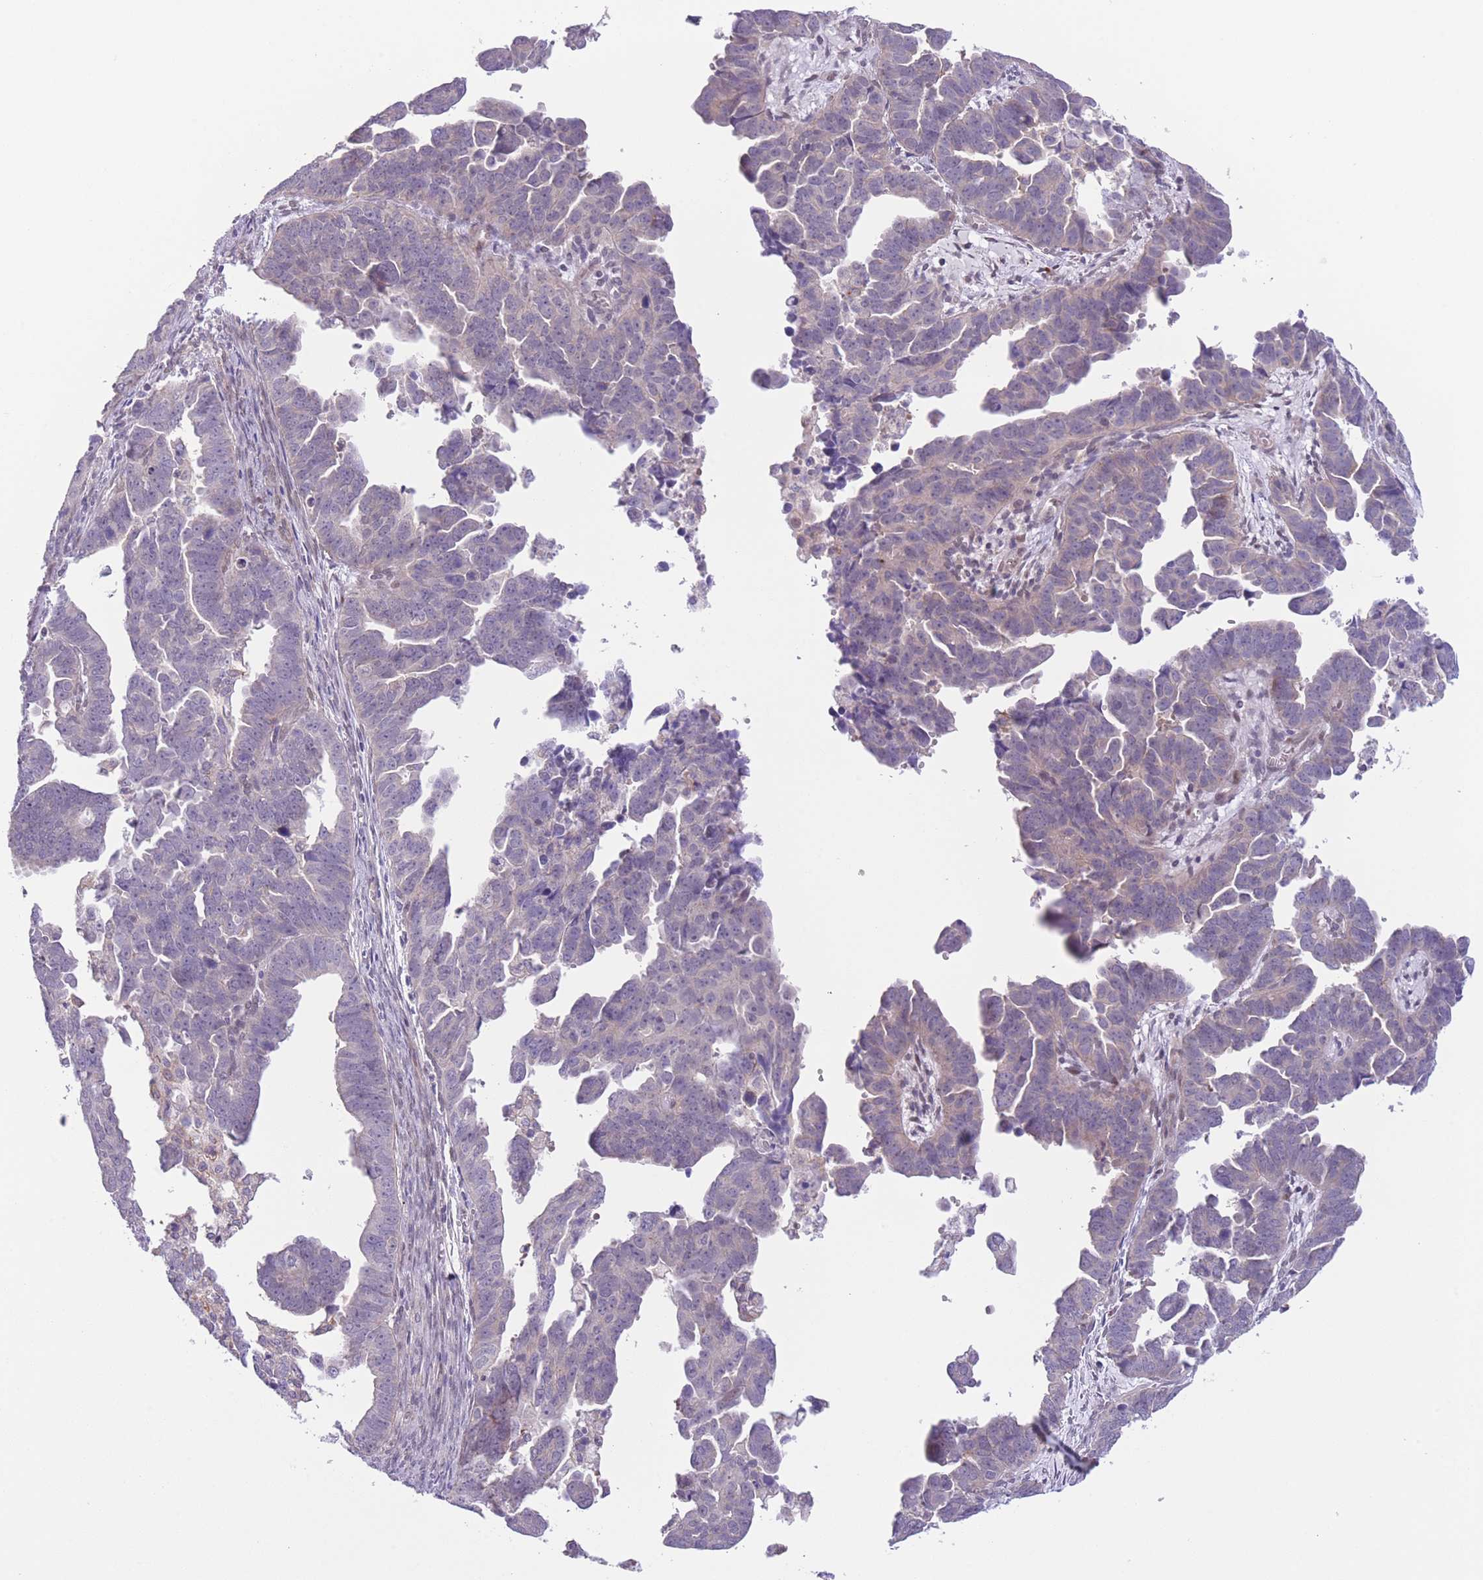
{"staining": {"intensity": "negative", "quantity": "none", "location": "none"}, "tissue": "endometrial cancer", "cell_type": "Tumor cells", "image_type": "cancer", "snomed": [{"axis": "morphology", "description": "Adenocarcinoma, NOS"}, {"axis": "topography", "description": "Endometrium"}], "caption": "Tumor cells are negative for brown protein staining in adenocarcinoma (endometrial).", "gene": "C9orf152", "patient": {"sex": "female", "age": 75}}